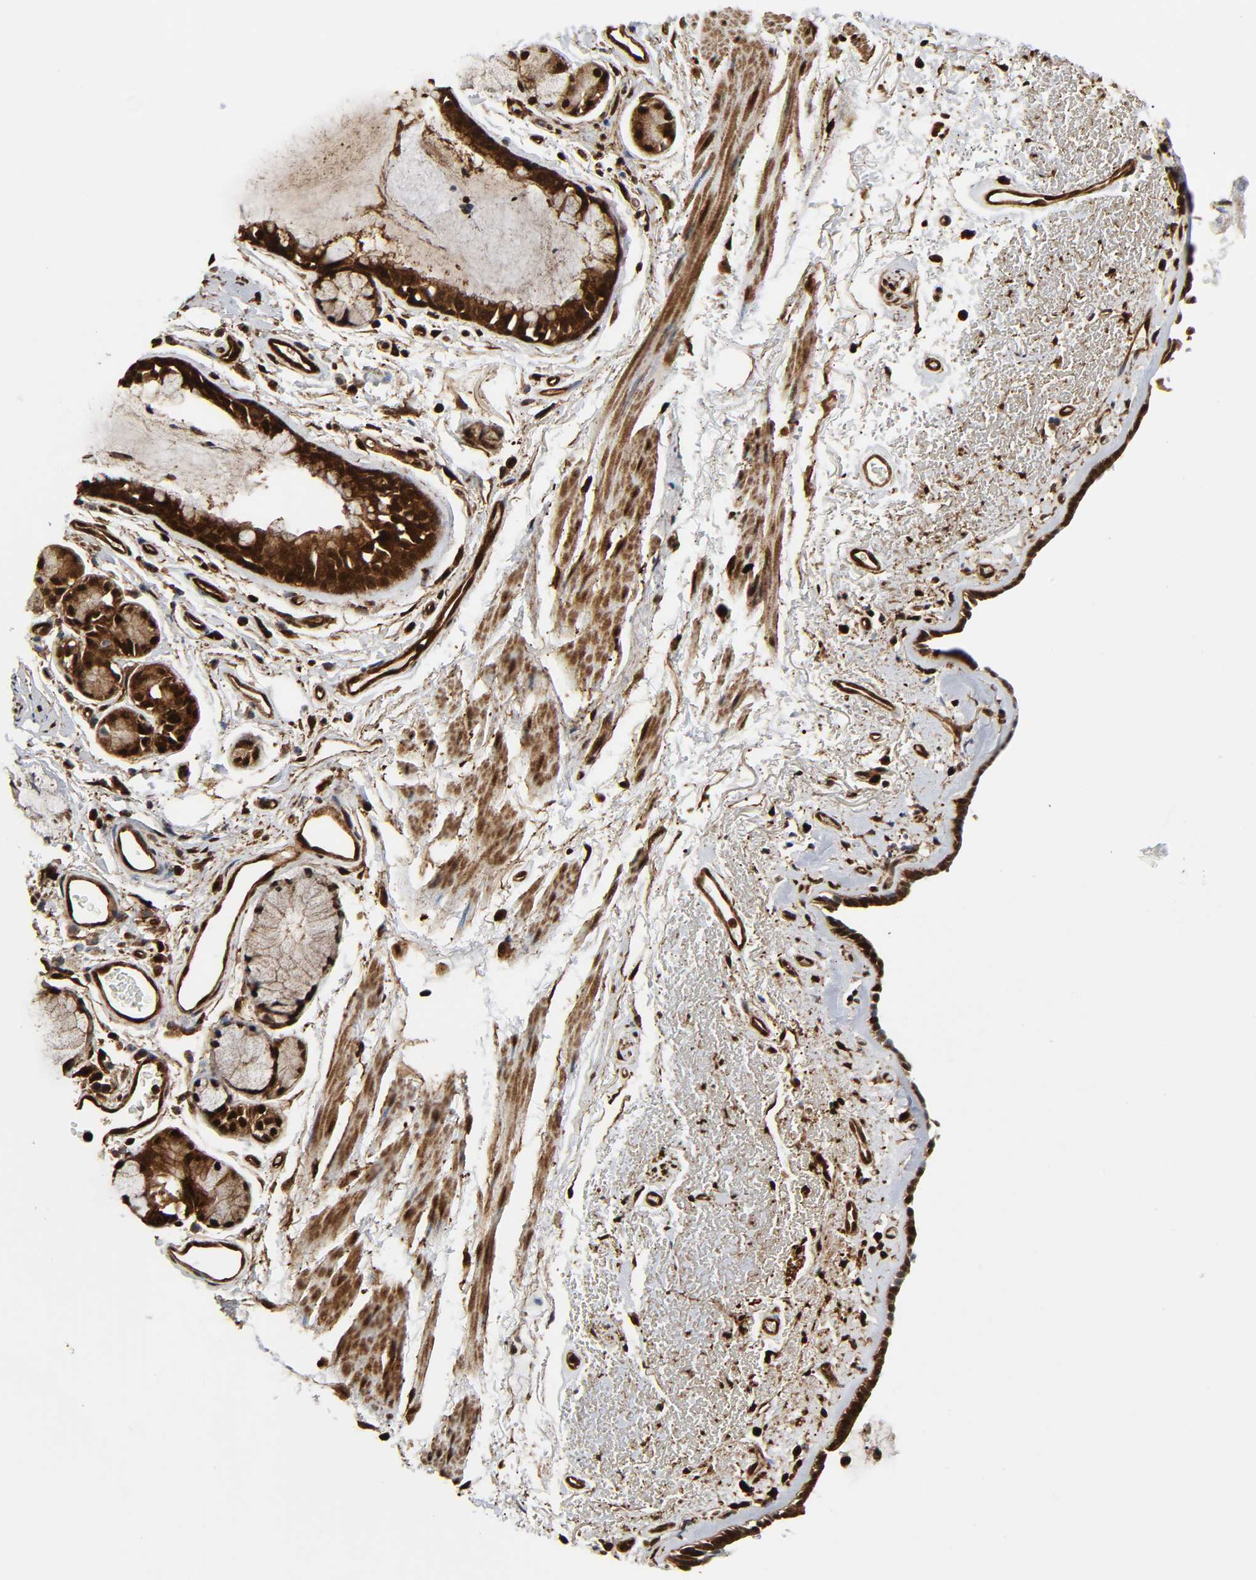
{"staining": {"intensity": "strong", "quantity": ">75%", "location": "cytoplasmic/membranous,nuclear"}, "tissue": "bronchus", "cell_type": "Respiratory epithelial cells", "image_type": "normal", "snomed": [{"axis": "morphology", "description": "Normal tissue, NOS"}, {"axis": "morphology", "description": "Adenocarcinoma, NOS"}, {"axis": "topography", "description": "Bronchus"}, {"axis": "topography", "description": "Lung"}], "caption": "A brown stain shows strong cytoplasmic/membranous,nuclear expression of a protein in respiratory epithelial cells of benign human bronchus.", "gene": "MAPK1", "patient": {"sex": "male", "age": 71}}